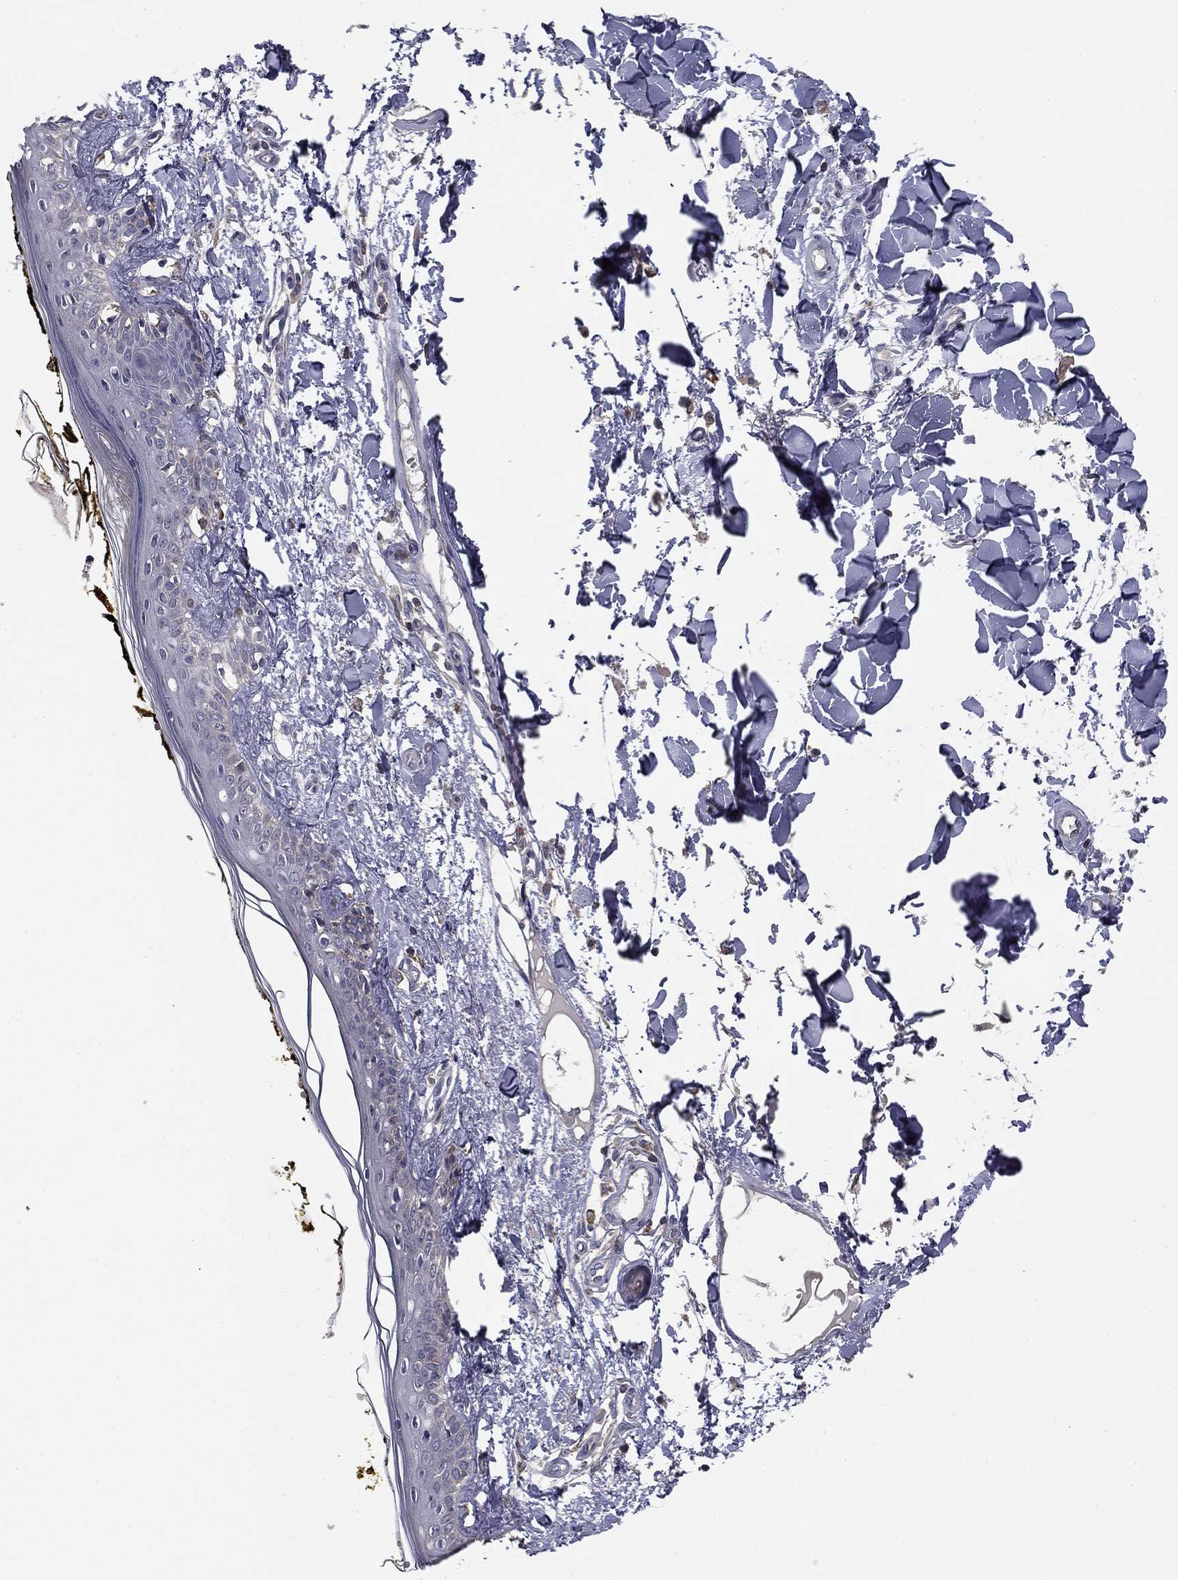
{"staining": {"intensity": "negative", "quantity": "none", "location": "none"}, "tissue": "skin", "cell_type": "Fibroblasts", "image_type": "normal", "snomed": [{"axis": "morphology", "description": "Normal tissue, NOS"}, {"axis": "topography", "description": "Skin"}], "caption": "Skin stained for a protein using immunohistochemistry (IHC) demonstrates no expression fibroblasts.", "gene": "PLCB2", "patient": {"sex": "male", "age": 76}}